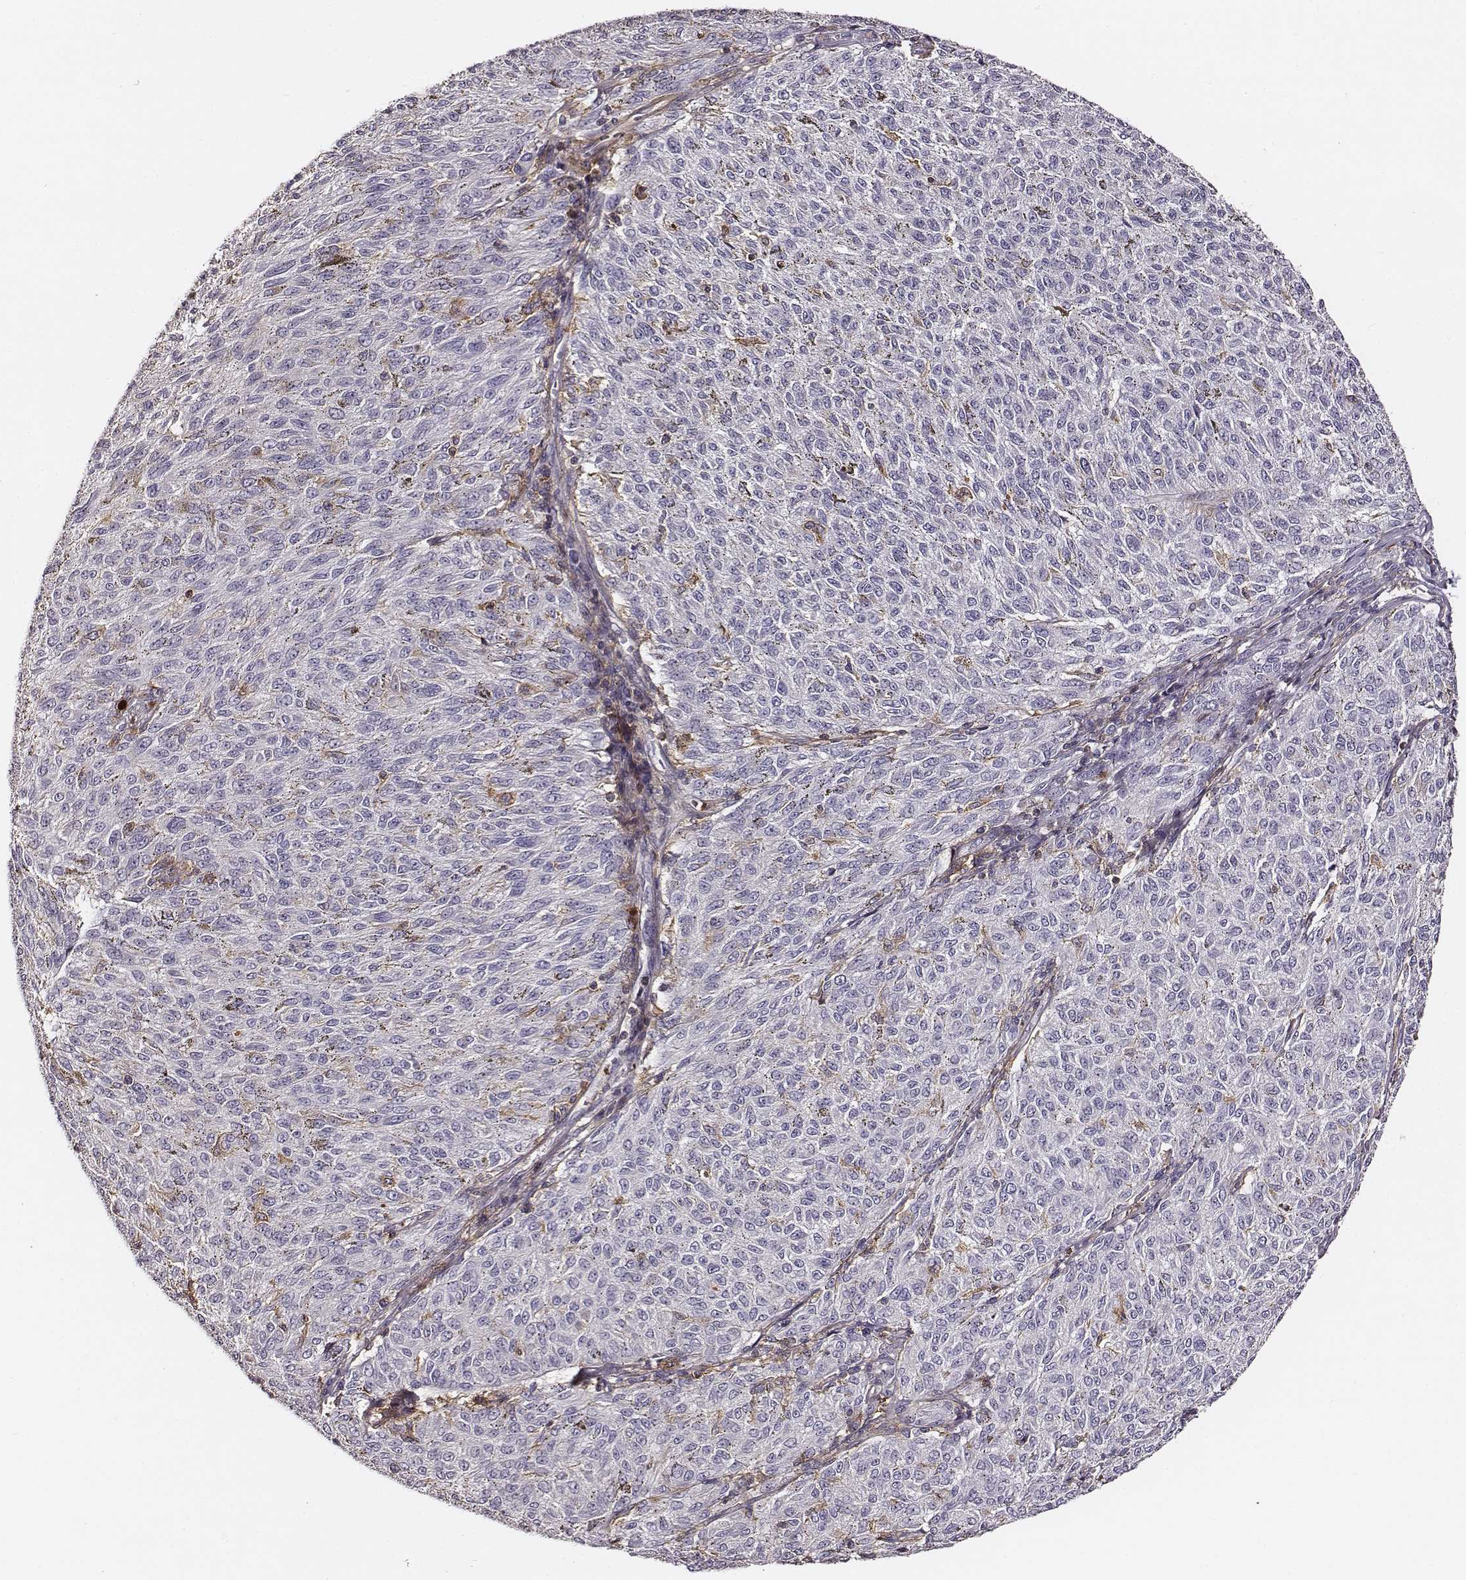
{"staining": {"intensity": "negative", "quantity": "none", "location": "none"}, "tissue": "melanoma", "cell_type": "Tumor cells", "image_type": "cancer", "snomed": [{"axis": "morphology", "description": "Malignant melanoma, NOS"}, {"axis": "topography", "description": "Skin"}], "caption": "Image shows no protein staining in tumor cells of malignant melanoma tissue.", "gene": "ZYX", "patient": {"sex": "female", "age": 72}}